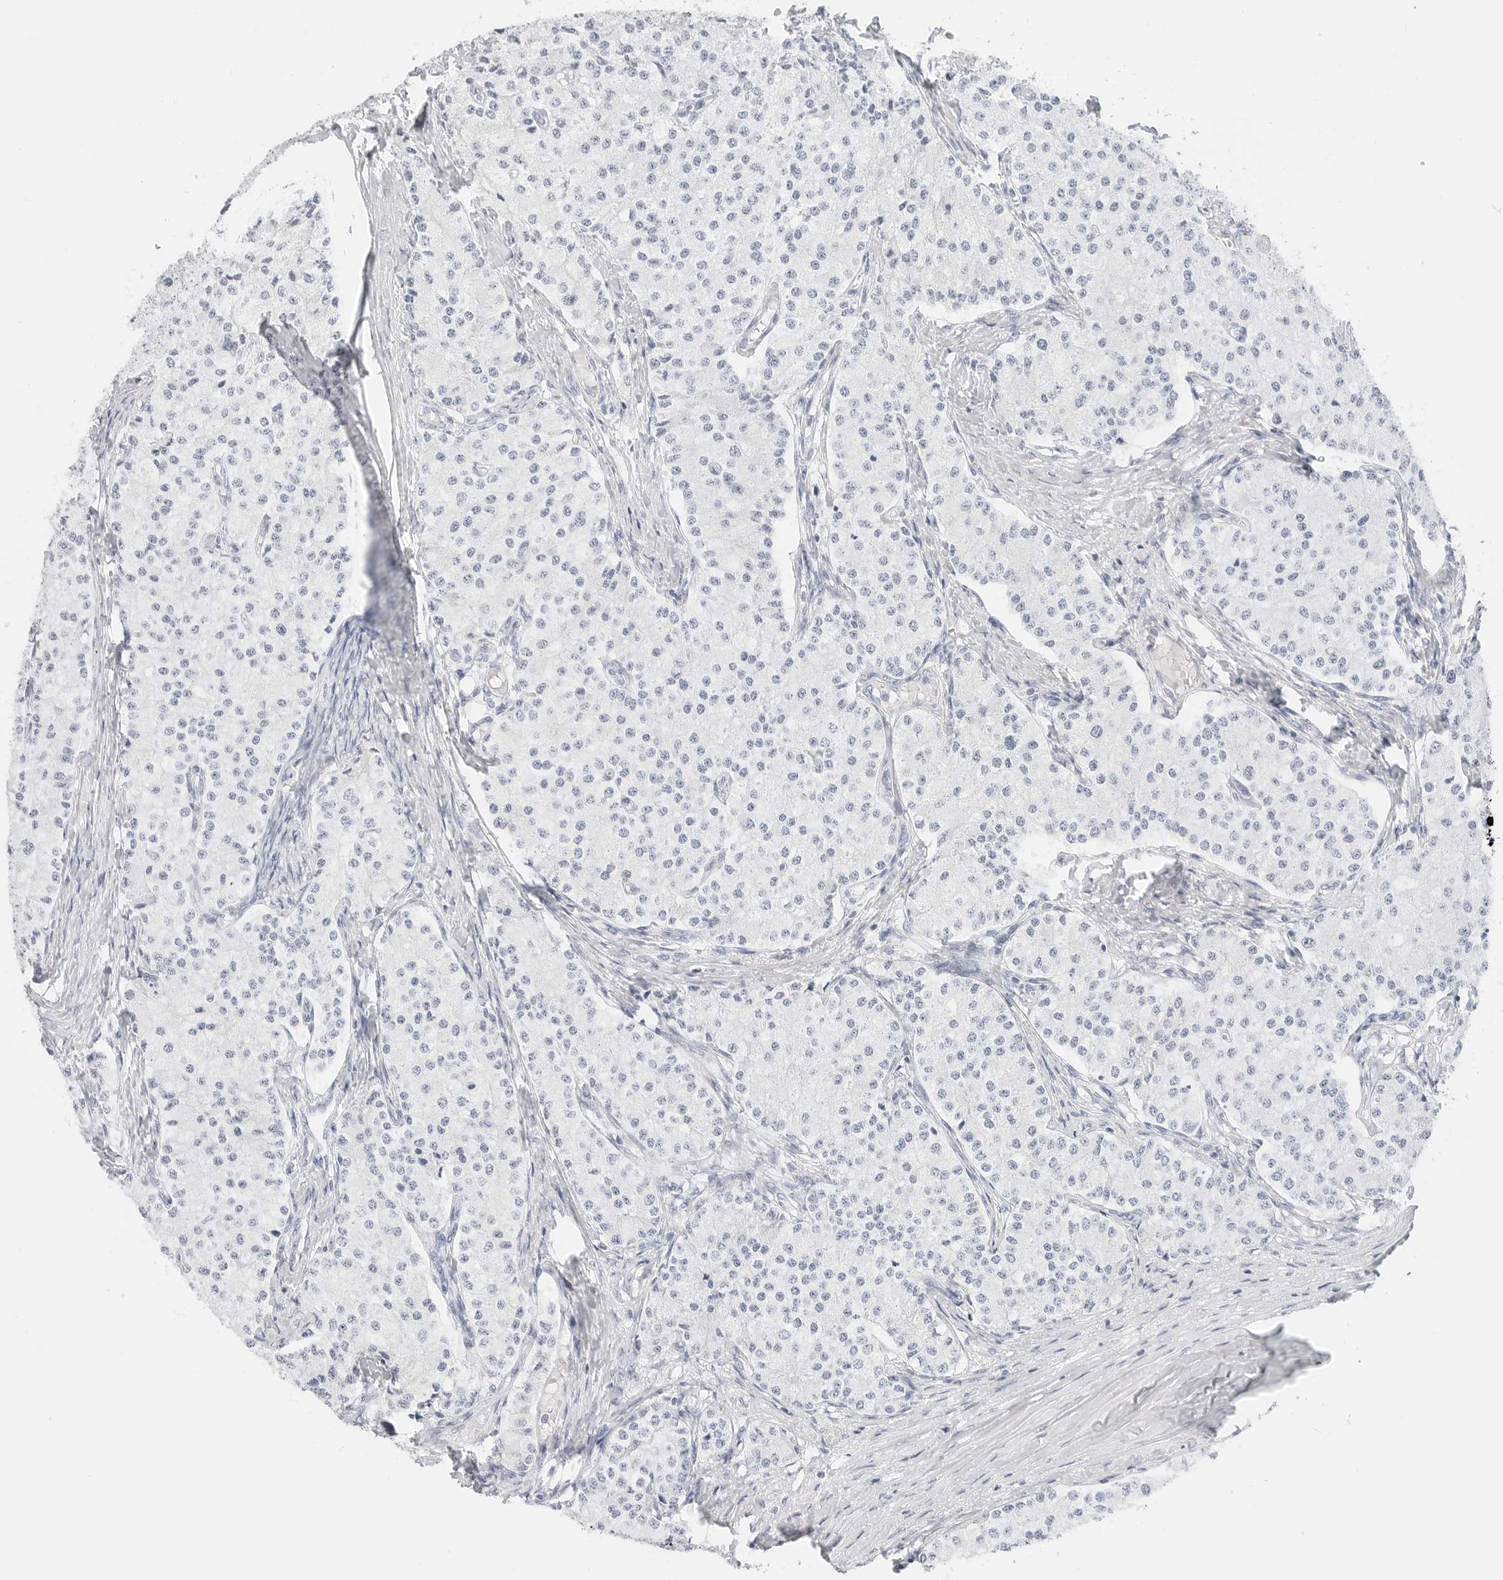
{"staining": {"intensity": "negative", "quantity": "none", "location": "none"}, "tissue": "carcinoid", "cell_type": "Tumor cells", "image_type": "cancer", "snomed": [{"axis": "morphology", "description": "Carcinoid, malignant, NOS"}, {"axis": "topography", "description": "Colon"}], "caption": "The histopathology image demonstrates no staining of tumor cells in carcinoid.", "gene": "TFF2", "patient": {"sex": "female", "age": 52}}